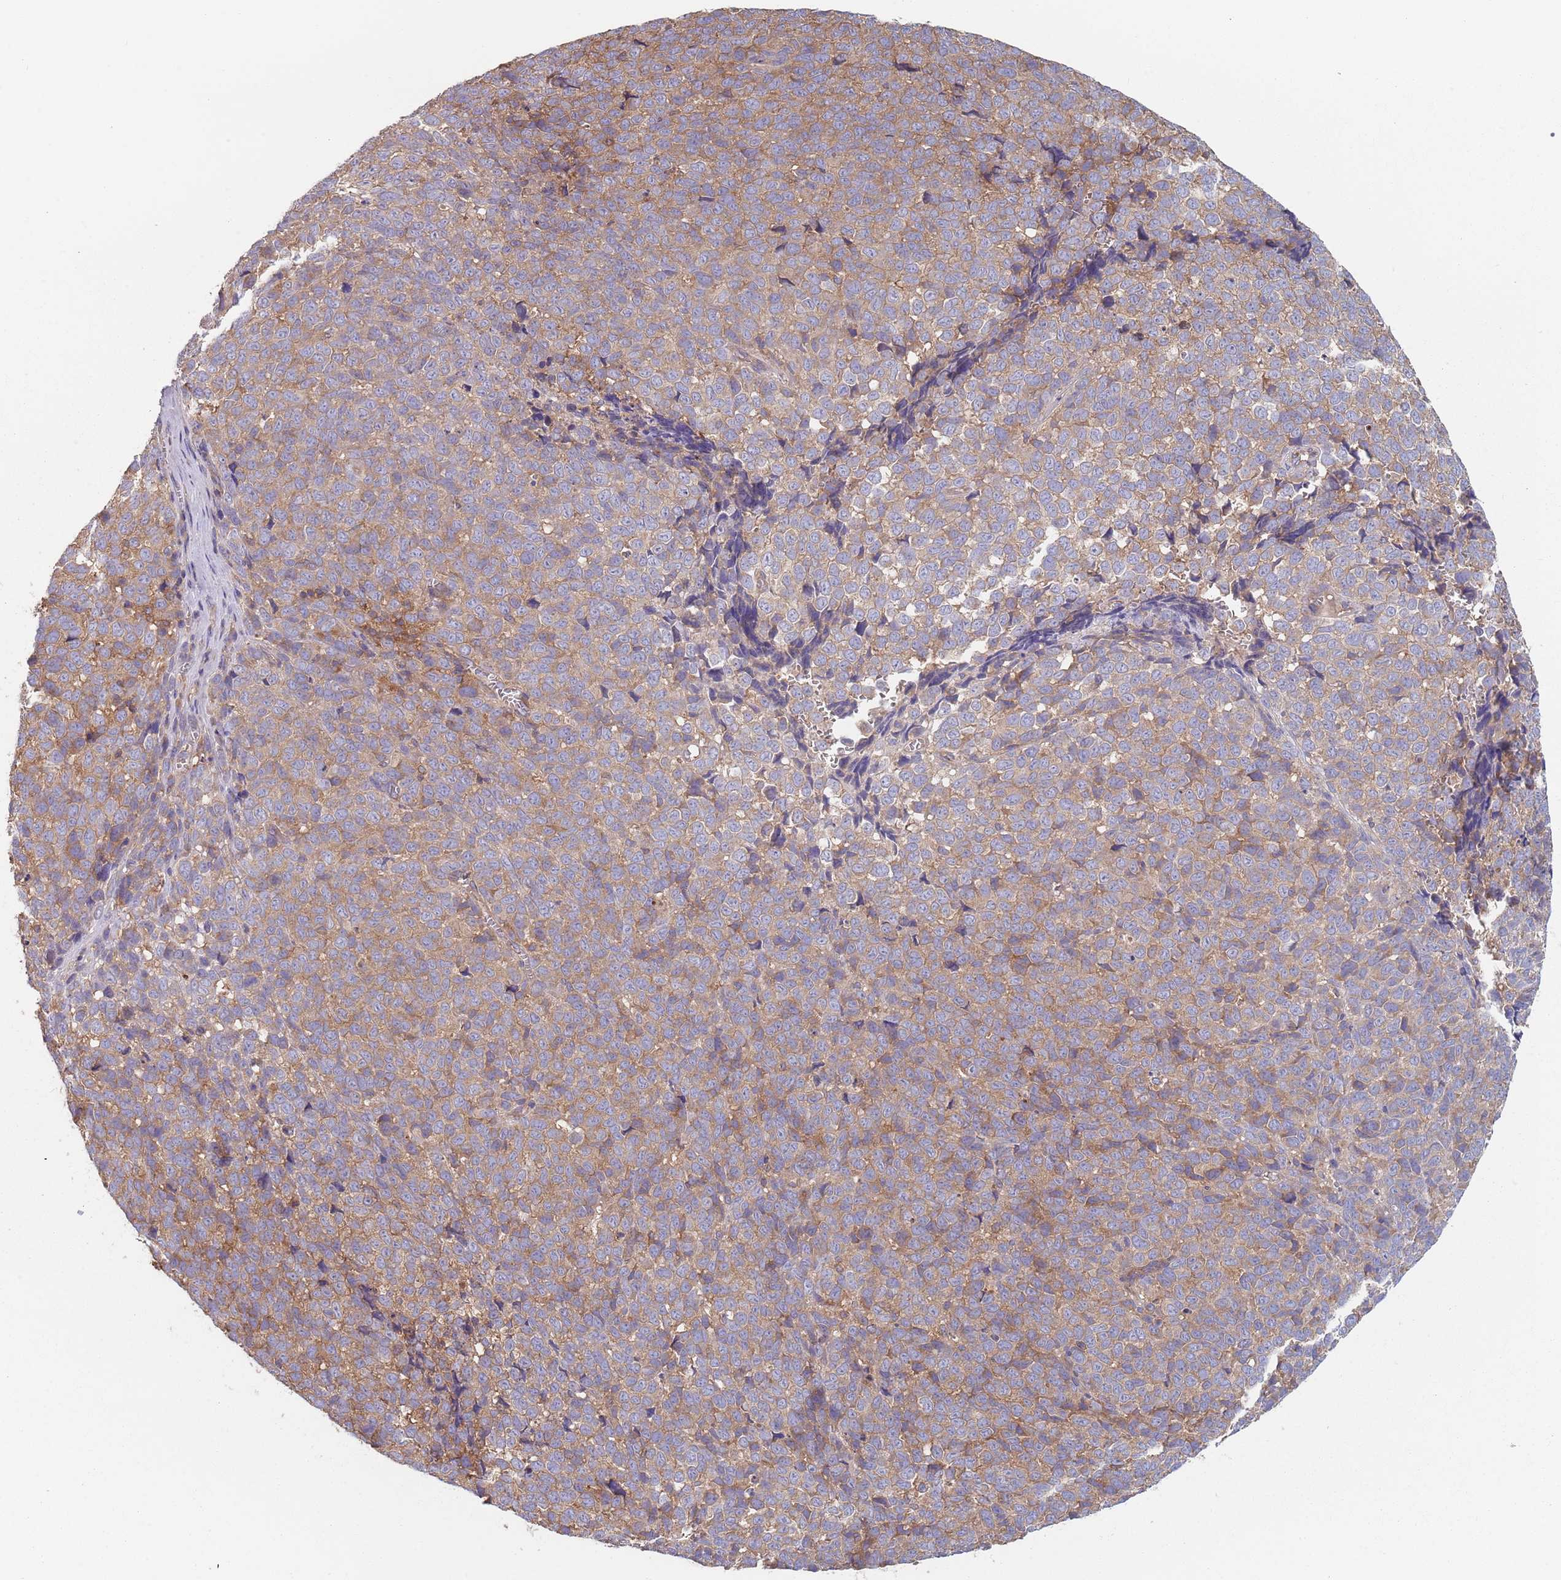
{"staining": {"intensity": "moderate", "quantity": ">75%", "location": "cytoplasmic/membranous"}, "tissue": "melanoma", "cell_type": "Tumor cells", "image_type": "cancer", "snomed": [{"axis": "morphology", "description": "Malignant melanoma, NOS"}, {"axis": "topography", "description": "Nose, NOS"}], "caption": "Malignant melanoma stained with a protein marker exhibits moderate staining in tumor cells.", "gene": "GDI2", "patient": {"sex": "female", "age": 48}}